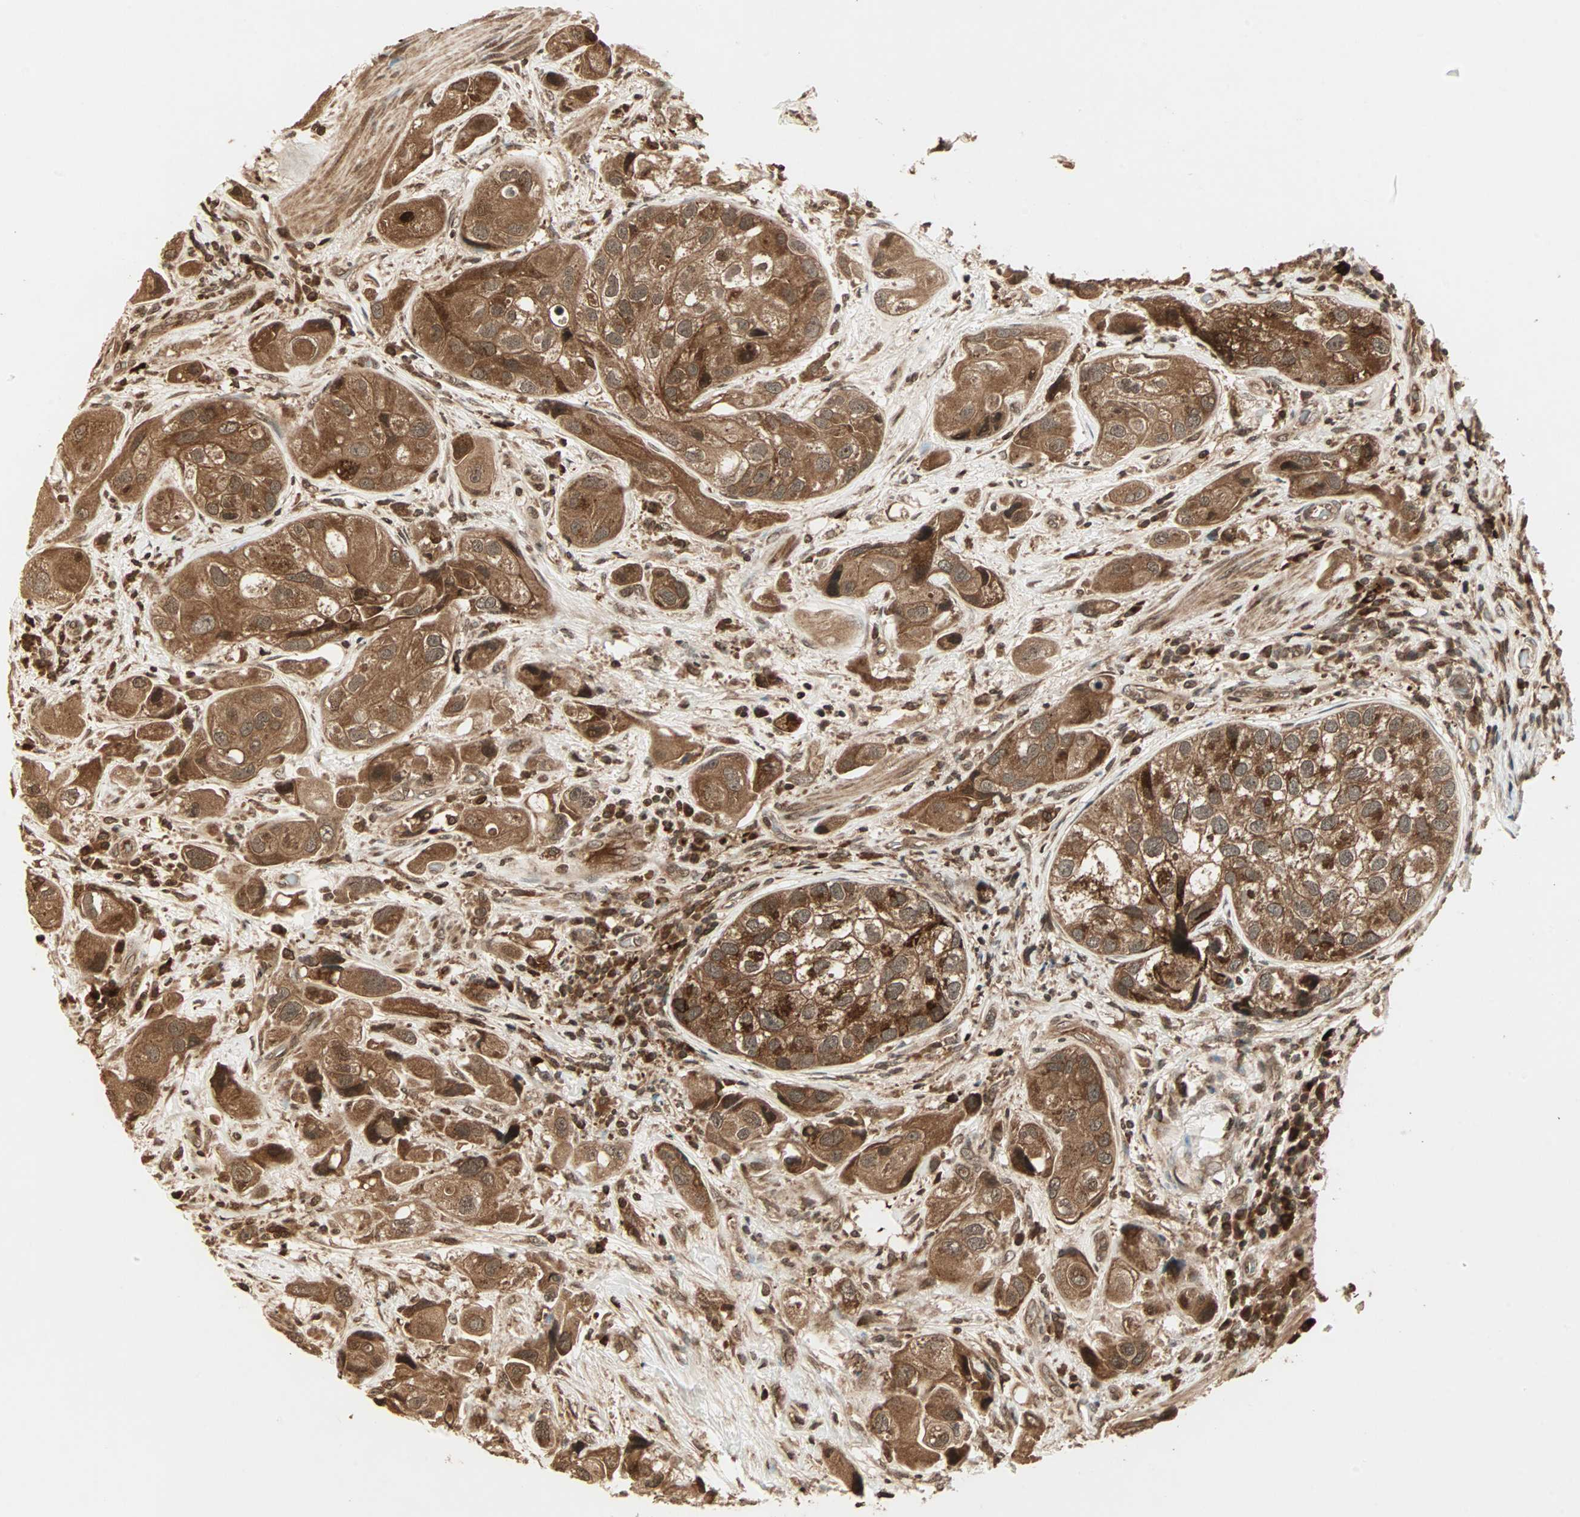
{"staining": {"intensity": "strong", "quantity": ">75%", "location": "cytoplasmic/membranous"}, "tissue": "urothelial cancer", "cell_type": "Tumor cells", "image_type": "cancer", "snomed": [{"axis": "morphology", "description": "Urothelial carcinoma, High grade"}, {"axis": "topography", "description": "Urinary bladder"}], "caption": "Immunohistochemistry (IHC) of human high-grade urothelial carcinoma reveals high levels of strong cytoplasmic/membranous positivity in about >75% of tumor cells. Immunohistochemistry (IHC) stains the protein of interest in brown and the nuclei are stained blue.", "gene": "RFFL", "patient": {"sex": "female", "age": 64}}